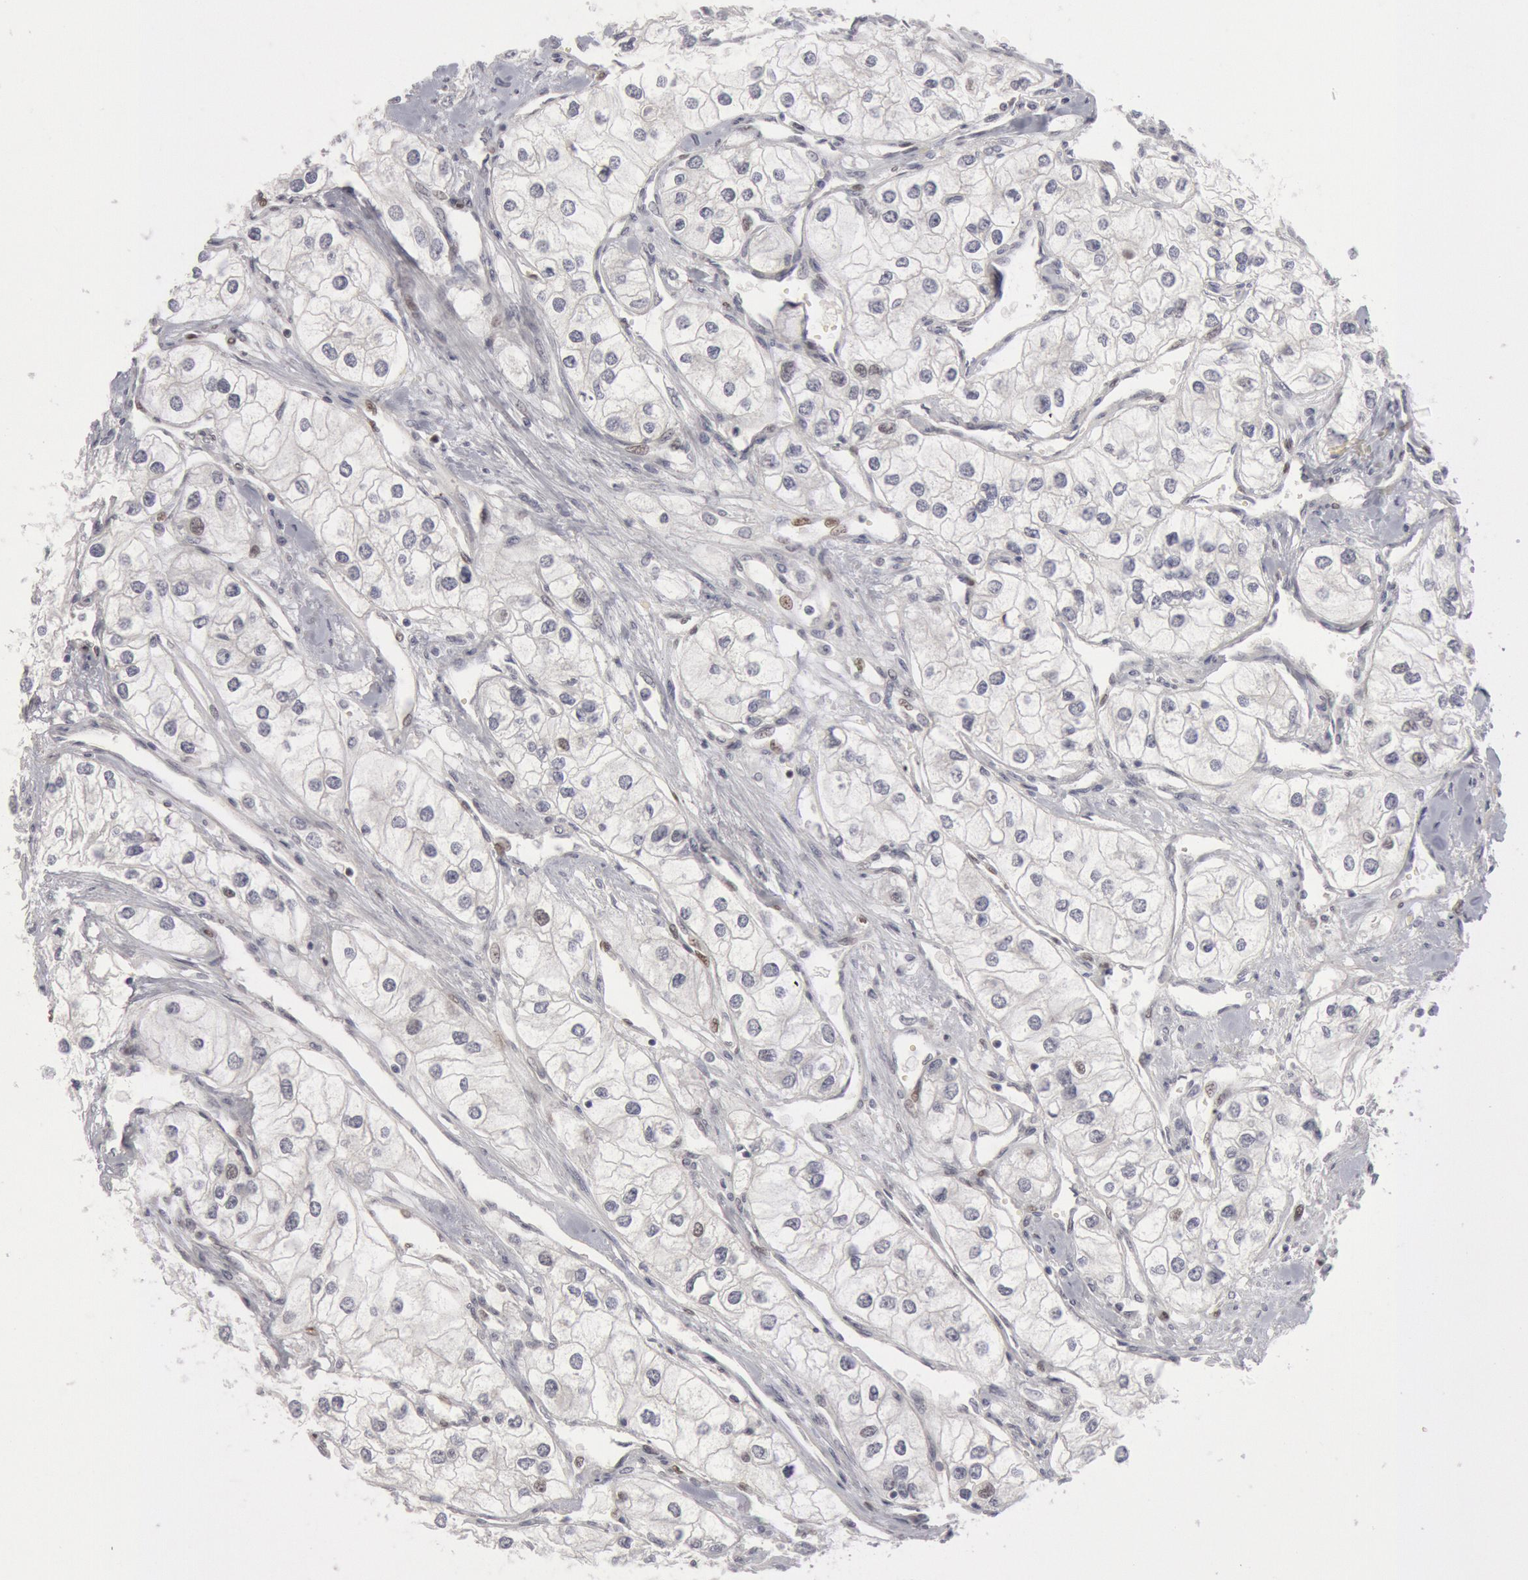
{"staining": {"intensity": "weak", "quantity": "<25%", "location": "nuclear"}, "tissue": "renal cancer", "cell_type": "Tumor cells", "image_type": "cancer", "snomed": [{"axis": "morphology", "description": "Adenocarcinoma, NOS"}, {"axis": "topography", "description": "Kidney"}], "caption": "Immunohistochemistry of human adenocarcinoma (renal) shows no staining in tumor cells.", "gene": "WDHD1", "patient": {"sex": "male", "age": 57}}